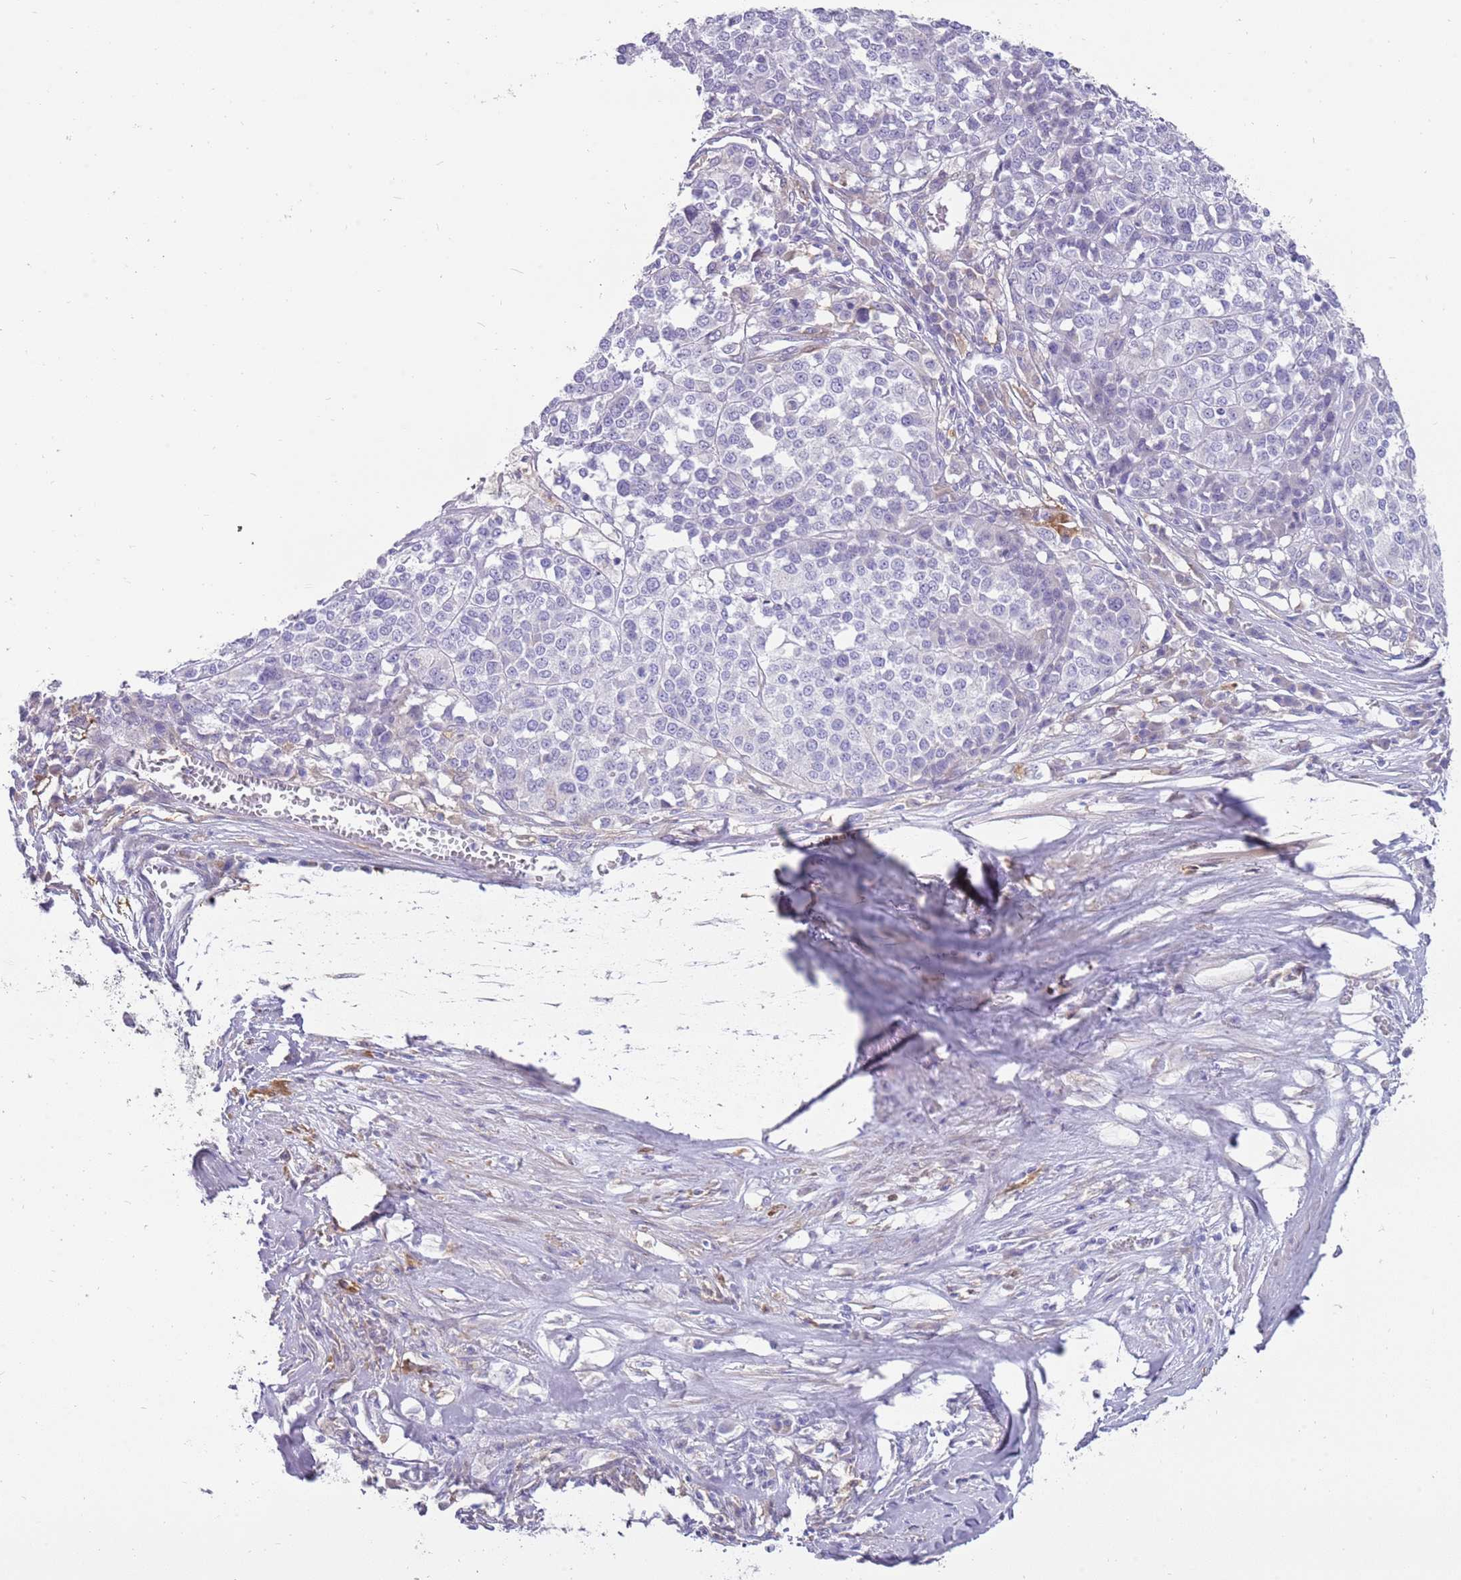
{"staining": {"intensity": "negative", "quantity": "none", "location": "none"}, "tissue": "melanoma", "cell_type": "Tumor cells", "image_type": "cancer", "snomed": [{"axis": "morphology", "description": "Malignant melanoma, Metastatic site"}, {"axis": "topography", "description": "Lymph node"}], "caption": "Immunohistochemistry photomicrograph of neoplastic tissue: human melanoma stained with DAB reveals no significant protein staining in tumor cells. Brightfield microscopy of immunohistochemistry (IHC) stained with DAB (brown) and hematoxylin (blue), captured at high magnification.", "gene": "DIPK1C", "patient": {"sex": "male", "age": 44}}